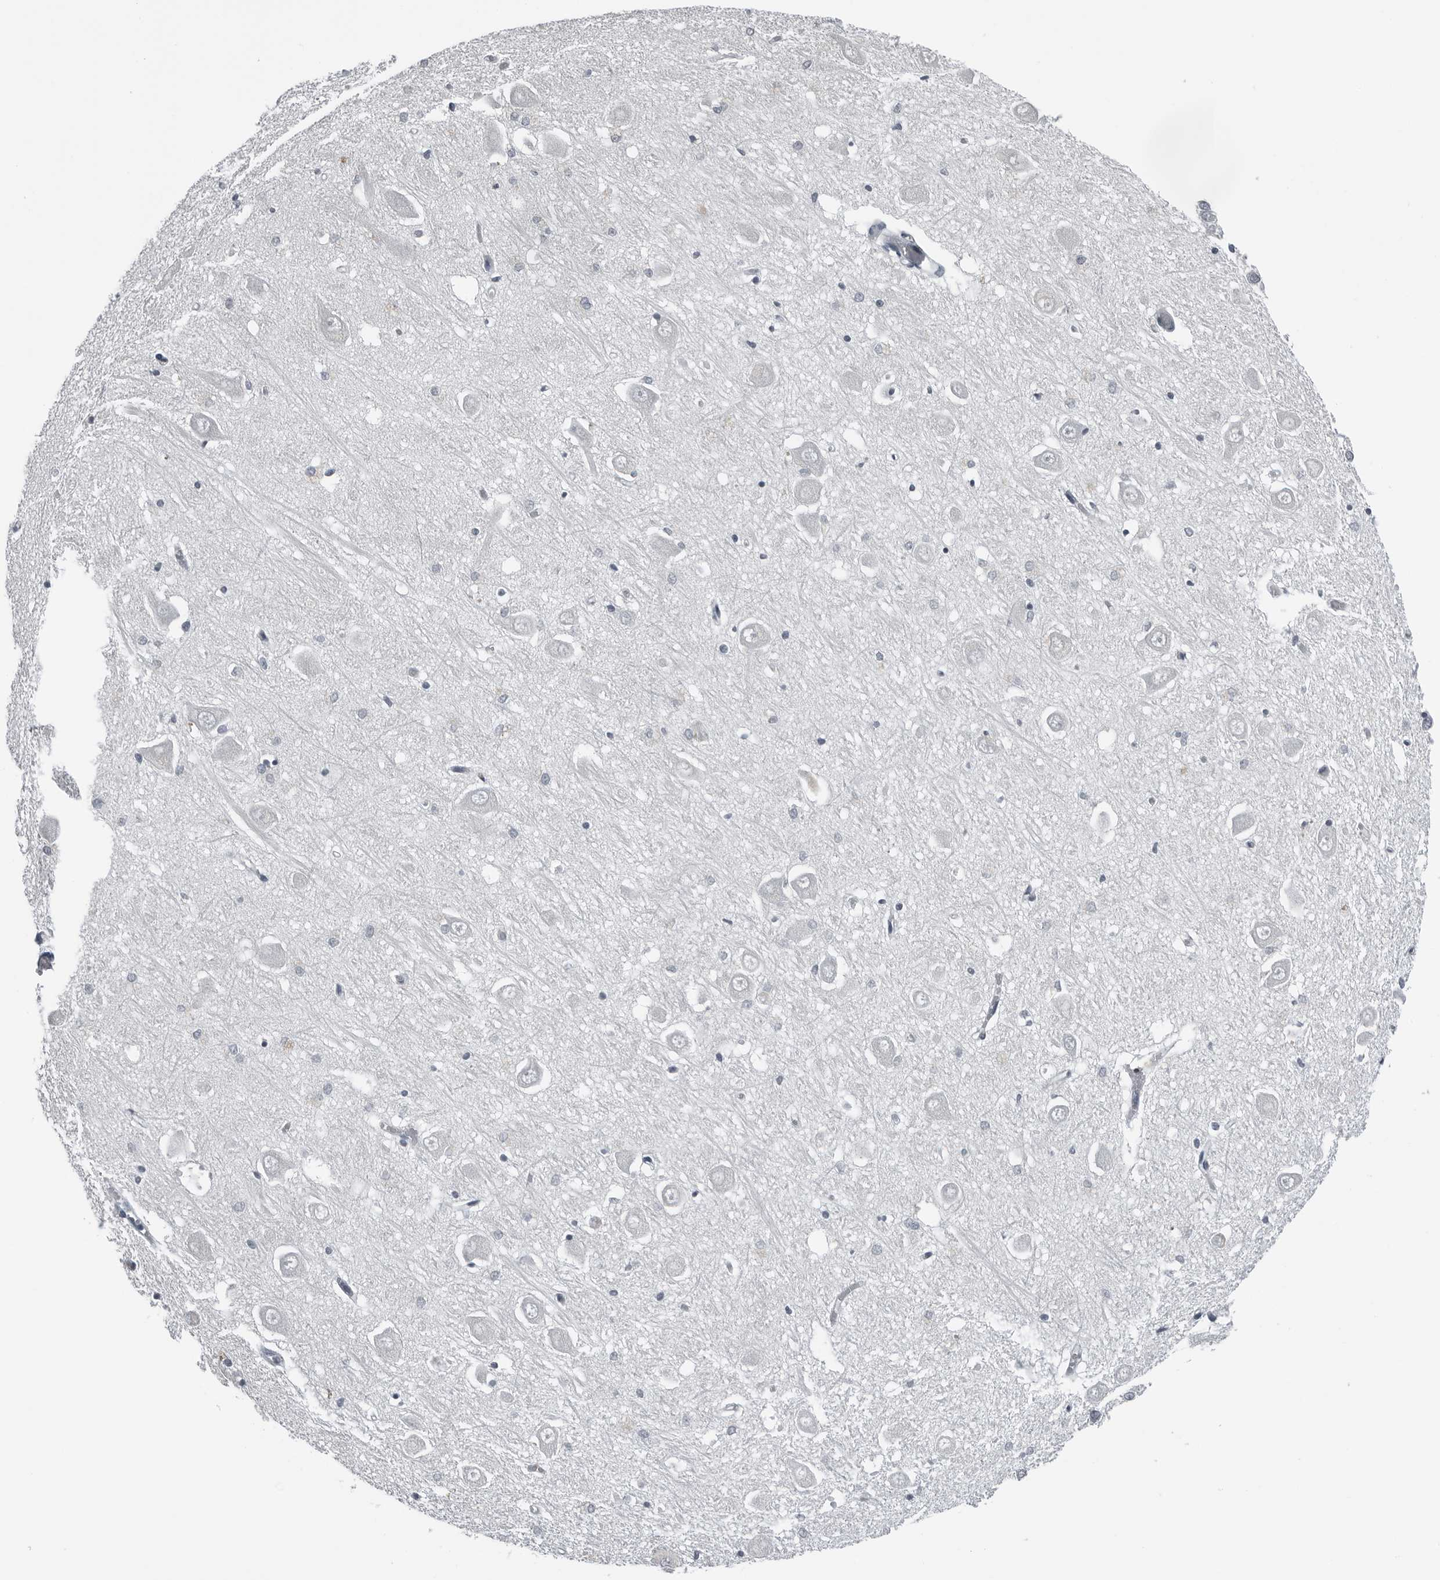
{"staining": {"intensity": "negative", "quantity": "none", "location": "none"}, "tissue": "hippocampus", "cell_type": "Glial cells", "image_type": "normal", "snomed": [{"axis": "morphology", "description": "Normal tissue, NOS"}, {"axis": "topography", "description": "Hippocampus"}], "caption": "This is an immunohistochemistry photomicrograph of benign hippocampus. There is no positivity in glial cells.", "gene": "SPINK1", "patient": {"sex": "male", "age": 70}}